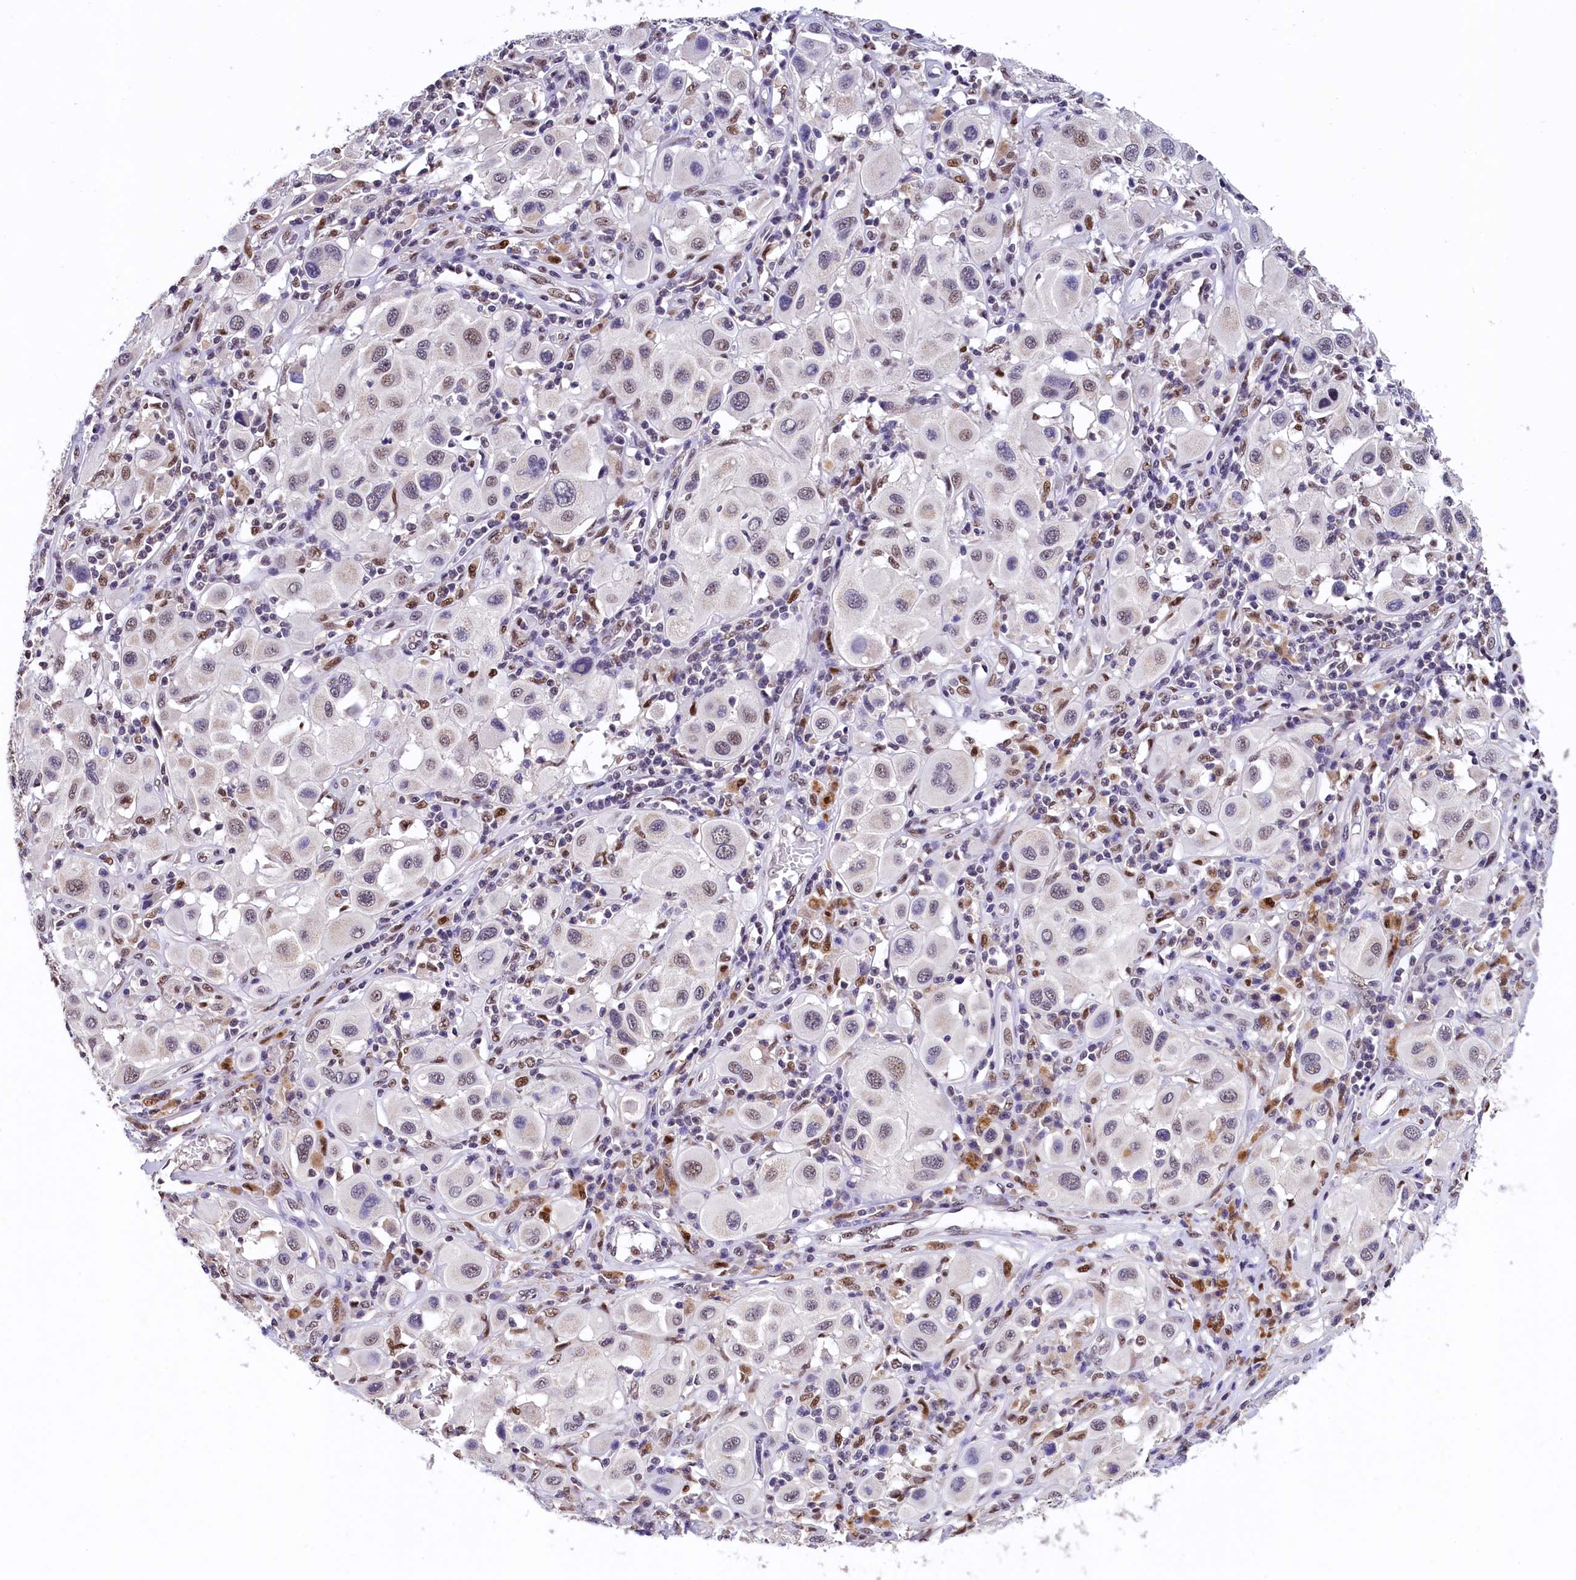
{"staining": {"intensity": "weak", "quantity": "25%-75%", "location": "nuclear"}, "tissue": "melanoma", "cell_type": "Tumor cells", "image_type": "cancer", "snomed": [{"axis": "morphology", "description": "Malignant melanoma, Metastatic site"}, {"axis": "topography", "description": "Skin"}], "caption": "This histopathology image exhibits IHC staining of melanoma, with low weak nuclear staining in about 25%-75% of tumor cells.", "gene": "HECTD4", "patient": {"sex": "male", "age": 41}}